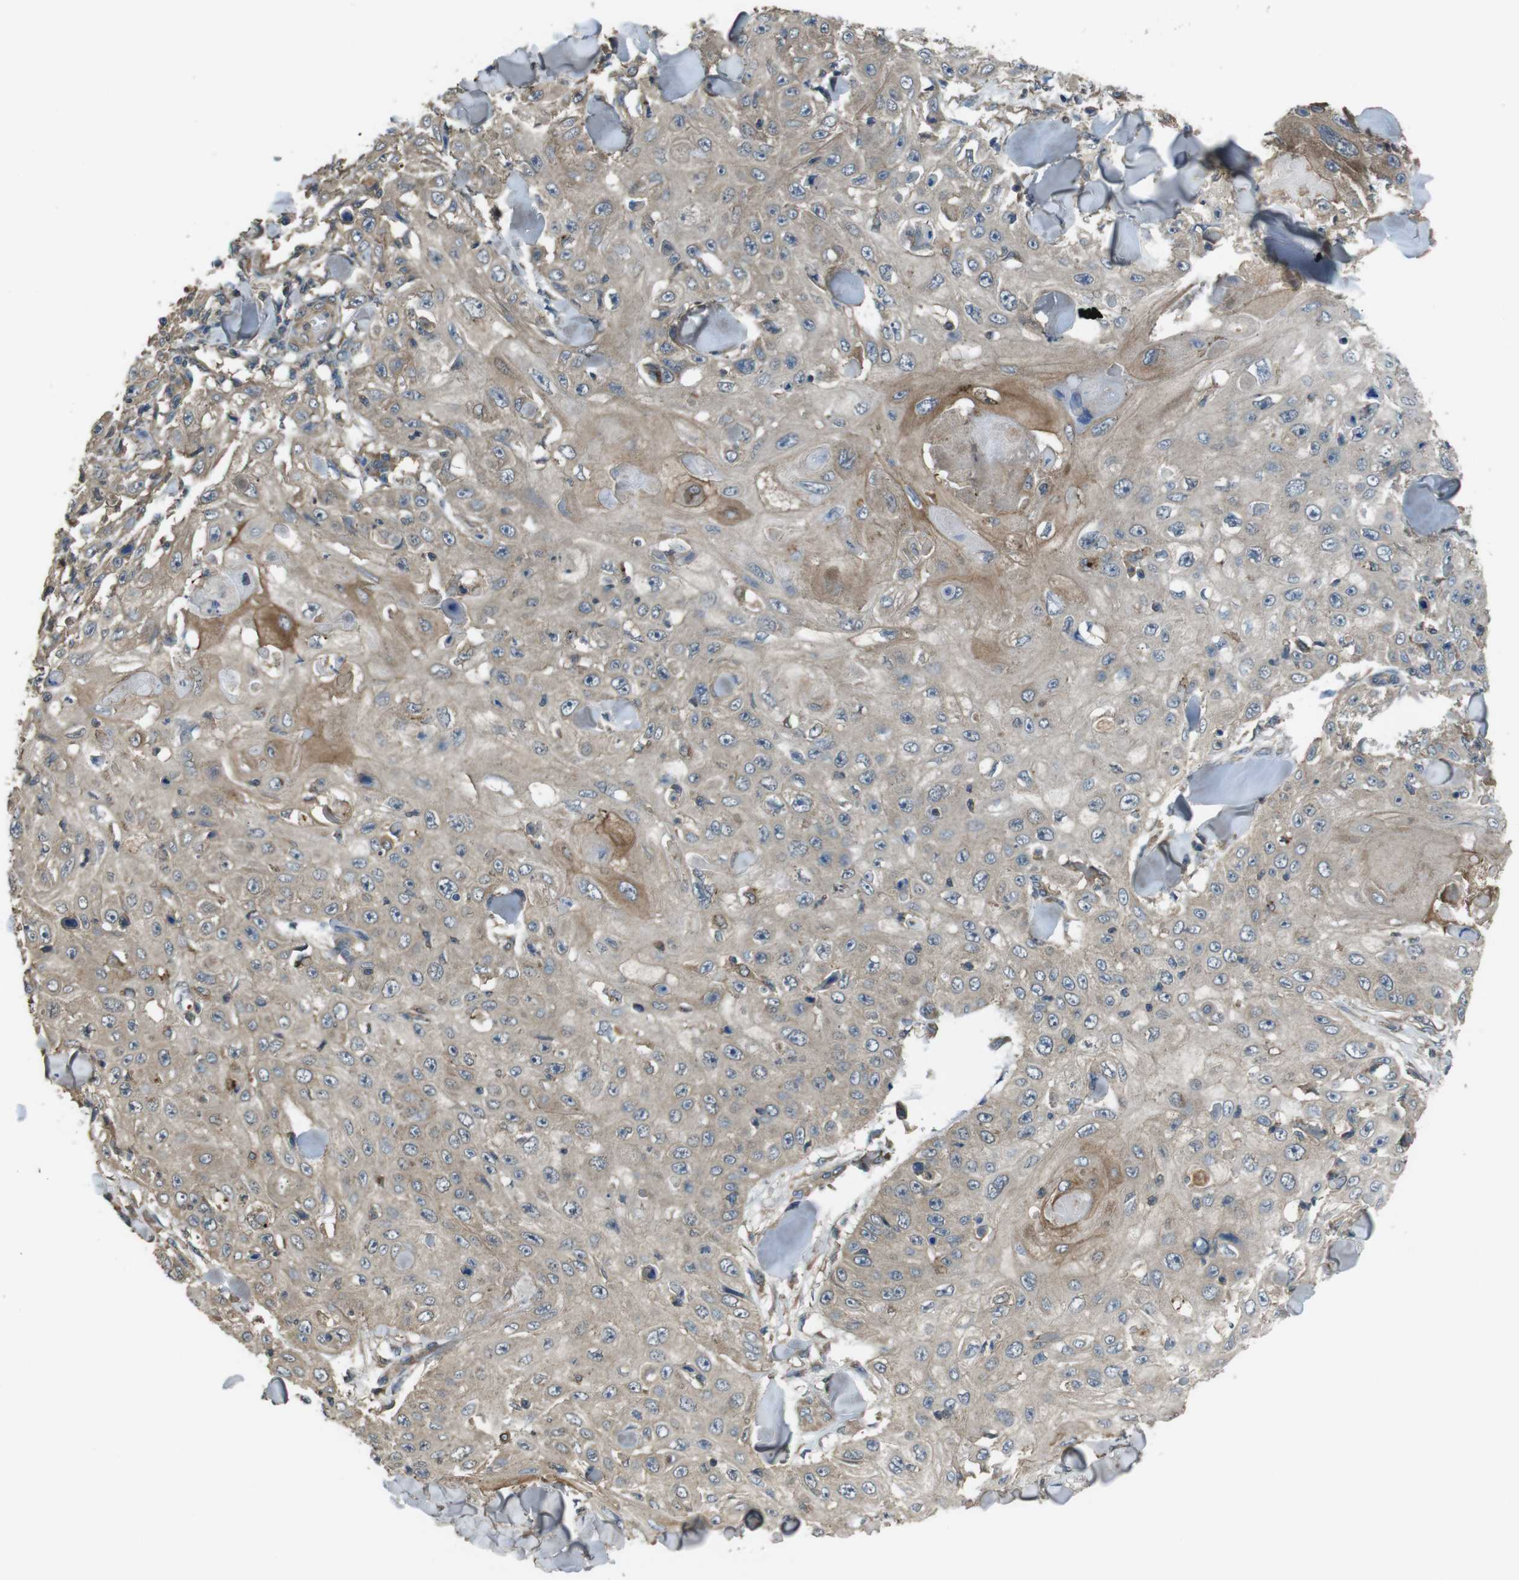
{"staining": {"intensity": "moderate", "quantity": "25%-75%", "location": "cytoplasmic/membranous"}, "tissue": "skin cancer", "cell_type": "Tumor cells", "image_type": "cancer", "snomed": [{"axis": "morphology", "description": "Squamous cell carcinoma, NOS"}, {"axis": "topography", "description": "Skin"}], "caption": "This histopathology image shows skin cancer stained with IHC to label a protein in brown. The cytoplasmic/membranous of tumor cells show moderate positivity for the protein. Nuclei are counter-stained blue.", "gene": "FUT2", "patient": {"sex": "male", "age": 86}}